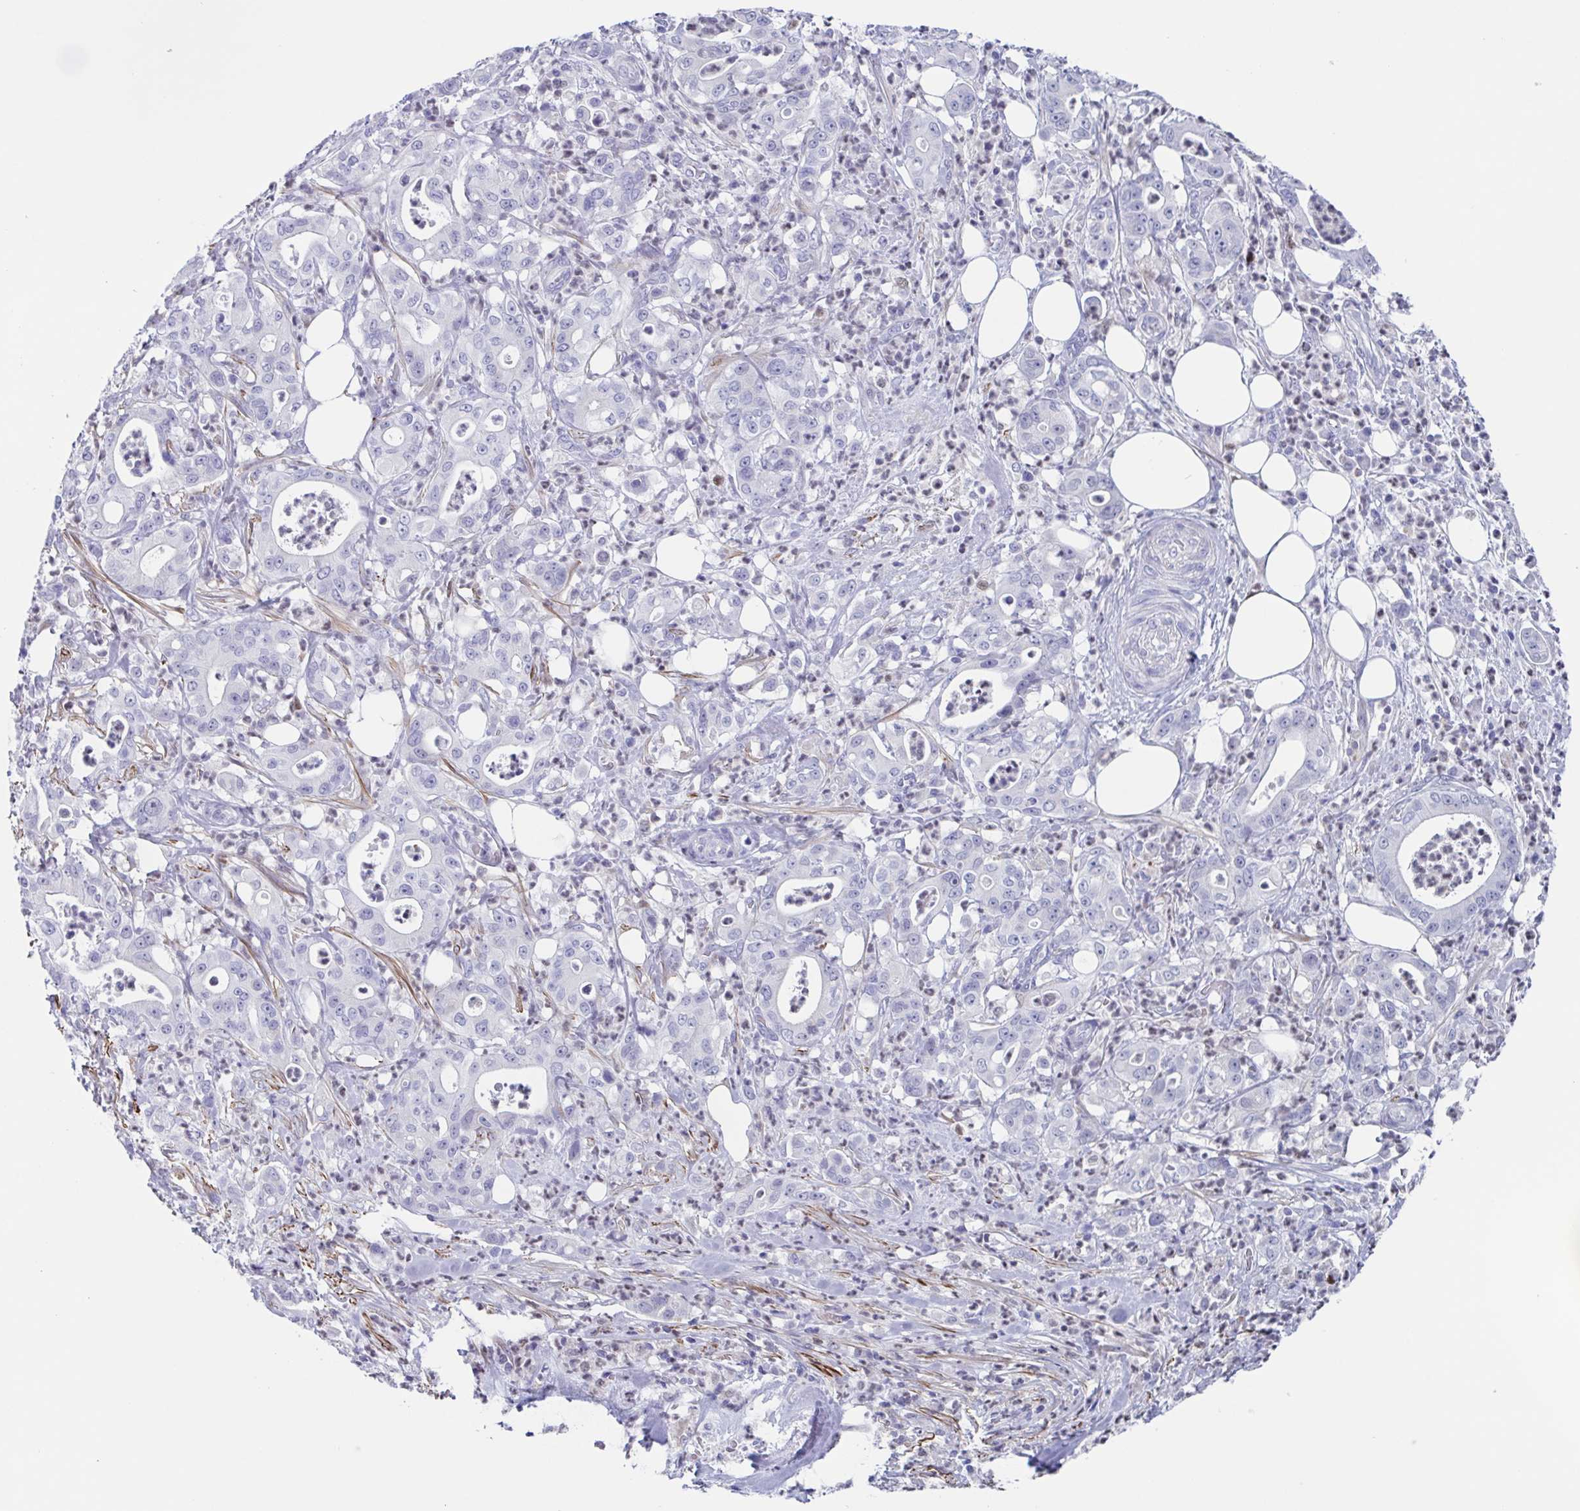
{"staining": {"intensity": "negative", "quantity": "none", "location": "none"}, "tissue": "pancreatic cancer", "cell_type": "Tumor cells", "image_type": "cancer", "snomed": [{"axis": "morphology", "description": "Adenocarcinoma, NOS"}, {"axis": "topography", "description": "Pancreas"}], "caption": "Tumor cells are negative for protein expression in human adenocarcinoma (pancreatic). (Stains: DAB immunohistochemistry with hematoxylin counter stain, Microscopy: brightfield microscopy at high magnification).", "gene": "PBOV1", "patient": {"sex": "male", "age": 71}}